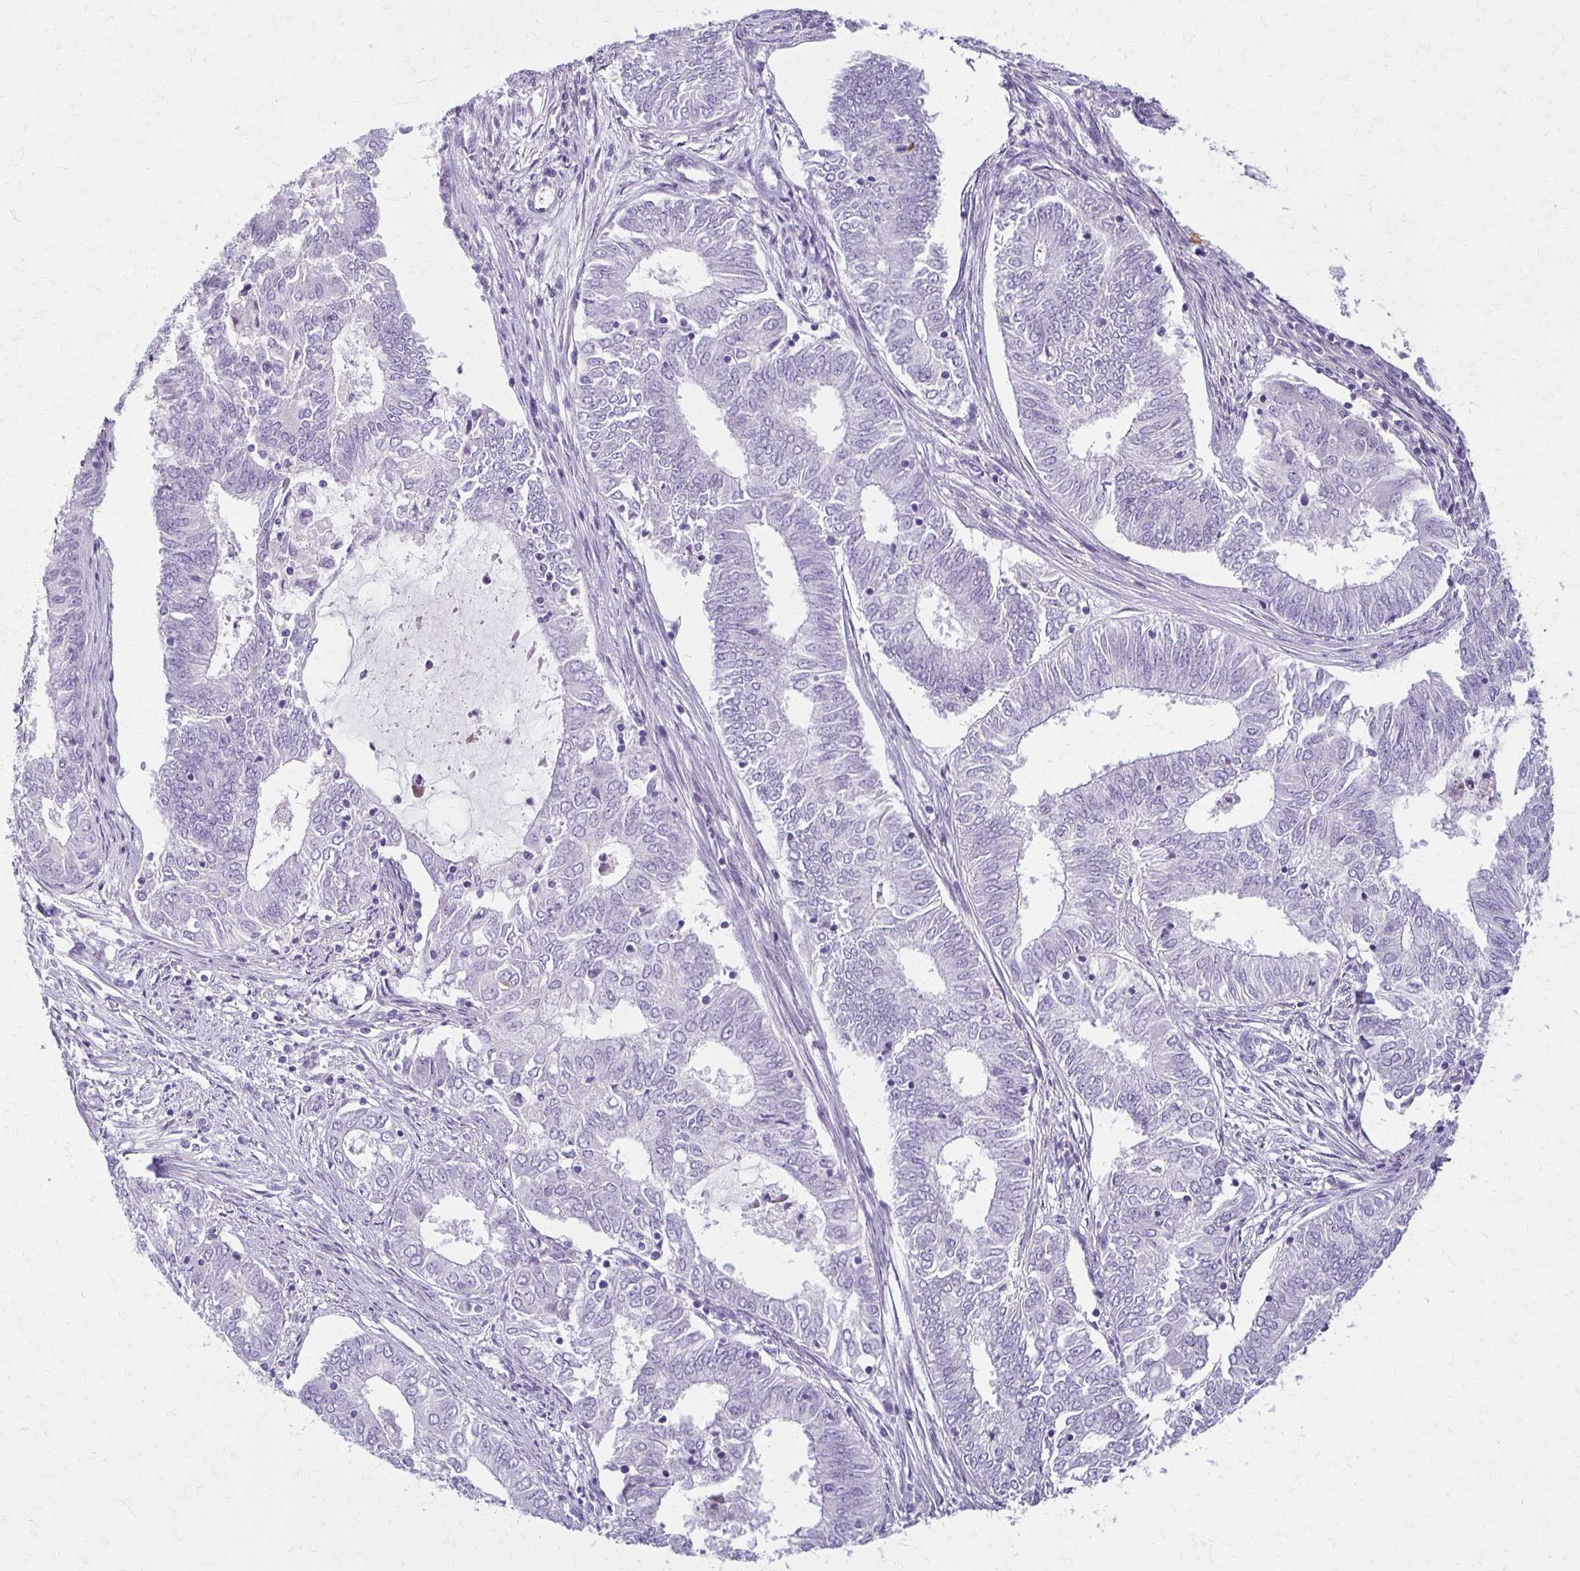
{"staining": {"intensity": "negative", "quantity": "none", "location": "none"}, "tissue": "endometrial cancer", "cell_type": "Tumor cells", "image_type": "cancer", "snomed": [{"axis": "morphology", "description": "Adenocarcinoma, NOS"}, {"axis": "topography", "description": "Endometrium"}], "caption": "Immunohistochemistry (IHC) of endometrial cancer (adenocarcinoma) displays no staining in tumor cells.", "gene": "BBS12", "patient": {"sex": "female", "age": 62}}